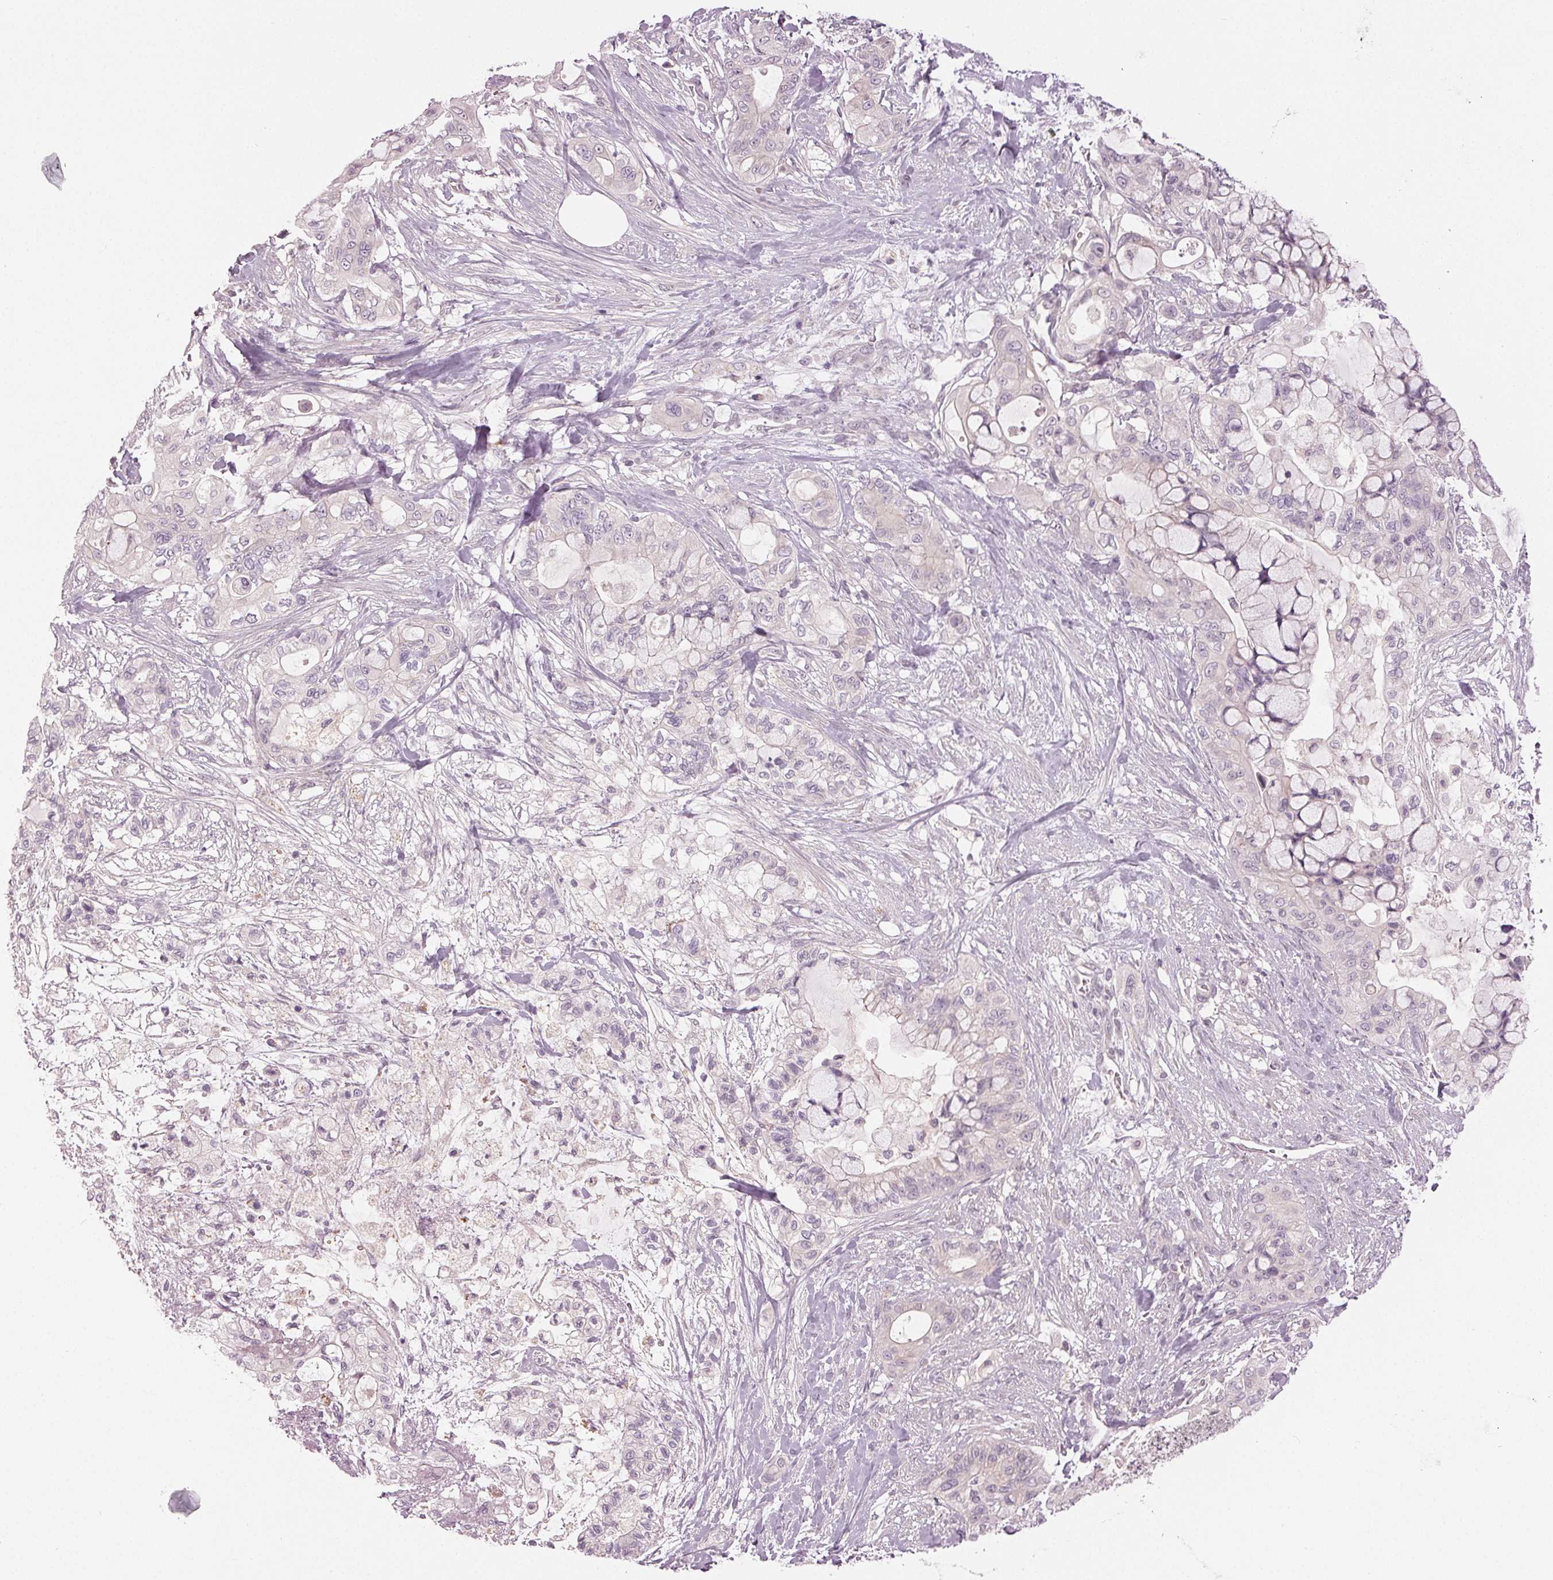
{"staining": {"intensity": "negative", "quantity": "none", "location": "none"}, "tissue": "pancreatic cancer", "cell_type": "Tumor cells", "image_type": "cancer", "snomed": [{"axis": "morphology", "description": "Adenocarcinoma, NOS"}, {"axis": "topography", "description": "Pancreas"}], "caption": "Immunohistochemical staining of pancreatic cancer demonstrates no significant expression in tumor cells. The staining is performed using DAB brown chromogen with nuclei counter-stained in using hematoxylin.", "gene": "ZNF605", "patient": {"sex": "male", "age": 71}}